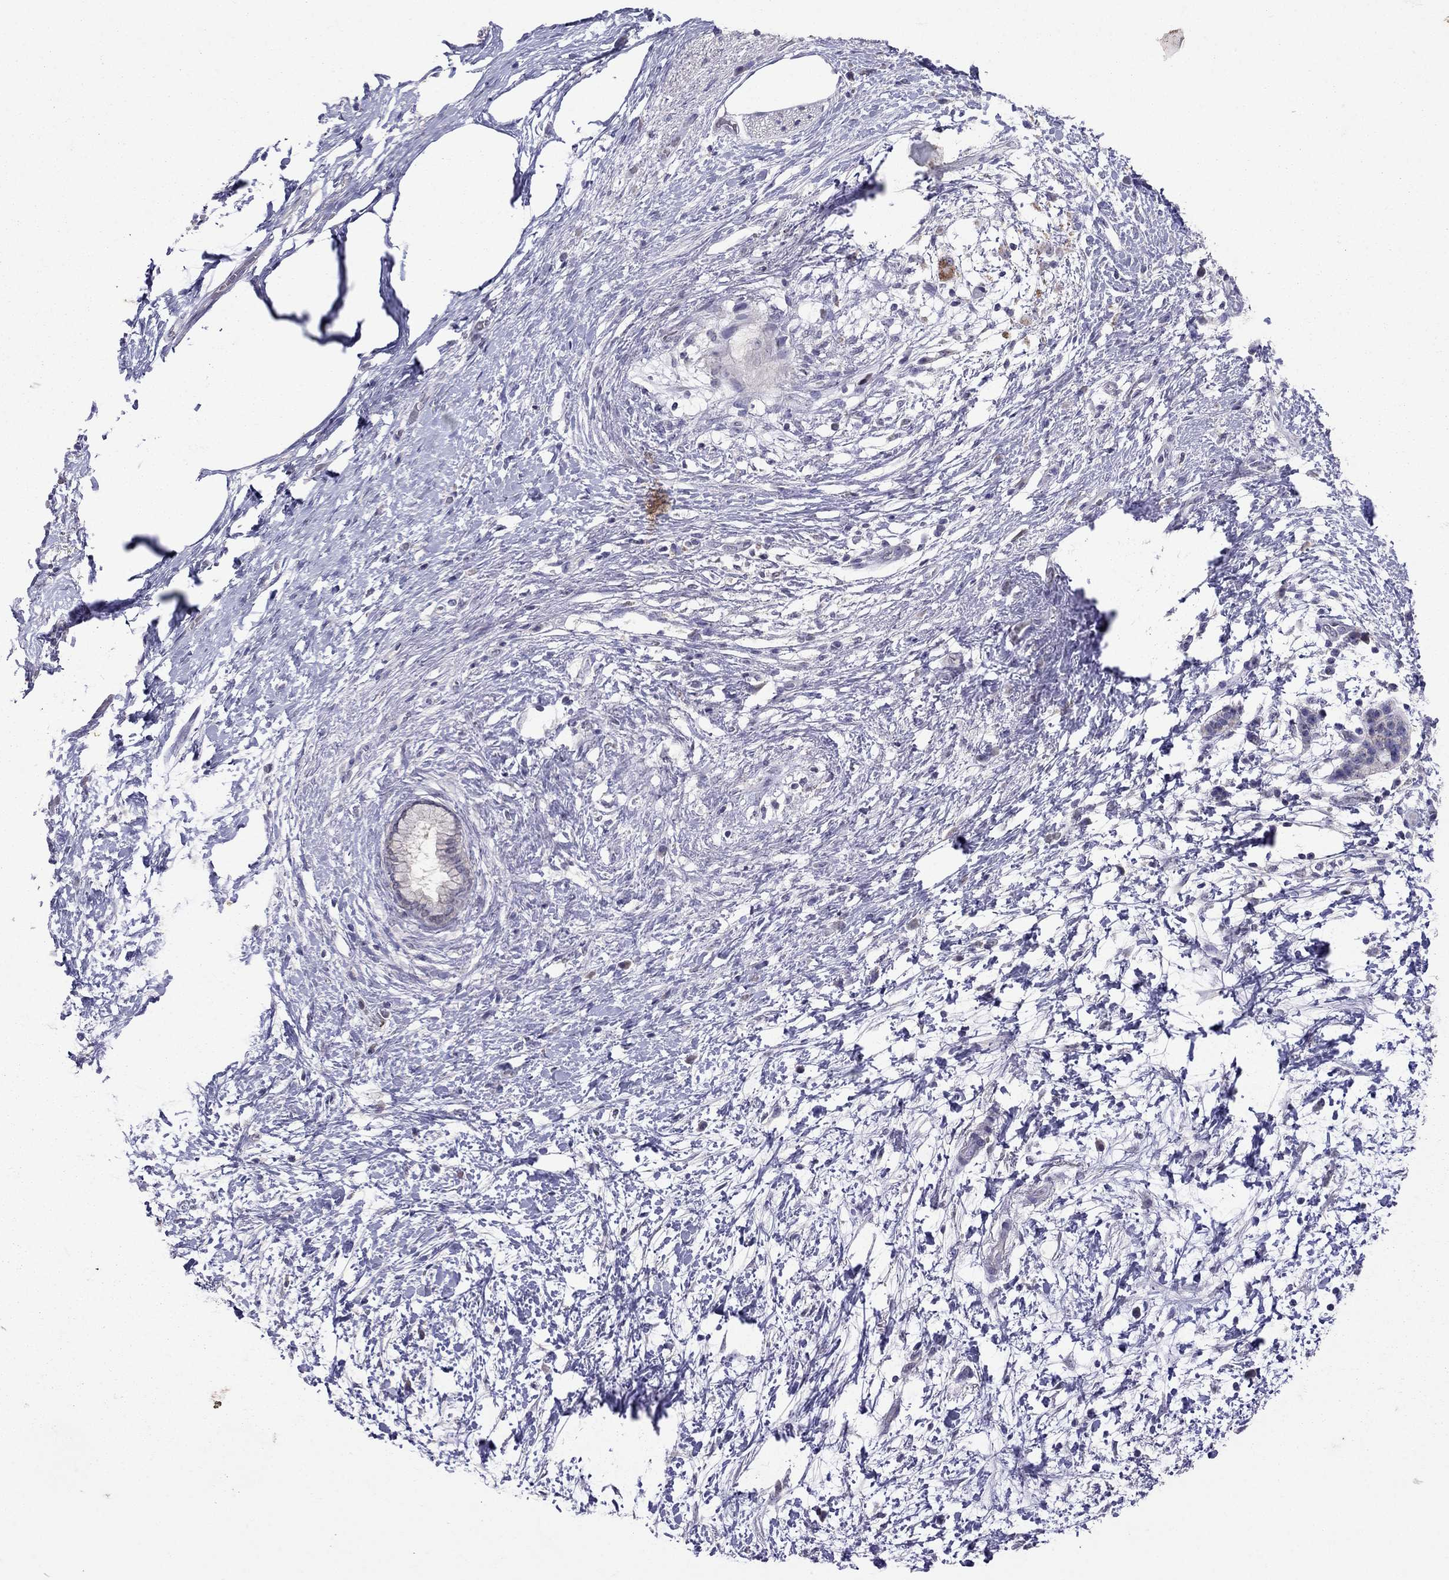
{"staining": {"intensity": "negative", "quantity": "none", "location": "none"}, "tissue": "pancreatic cancer", "cell_type": "Tumor cells", "image_type": "cancer", "snomed": [{"axis": "morphology", "description": "Adenocarcinoma, NOS"}, {"axis": "topography", "description": "Pancreas"}], "caption": "A photomicrograph of human pancreatic cancer is negative for staining in tumor cells.", "gene": "FST", "patient": {"sex": "female", "age": 72}}